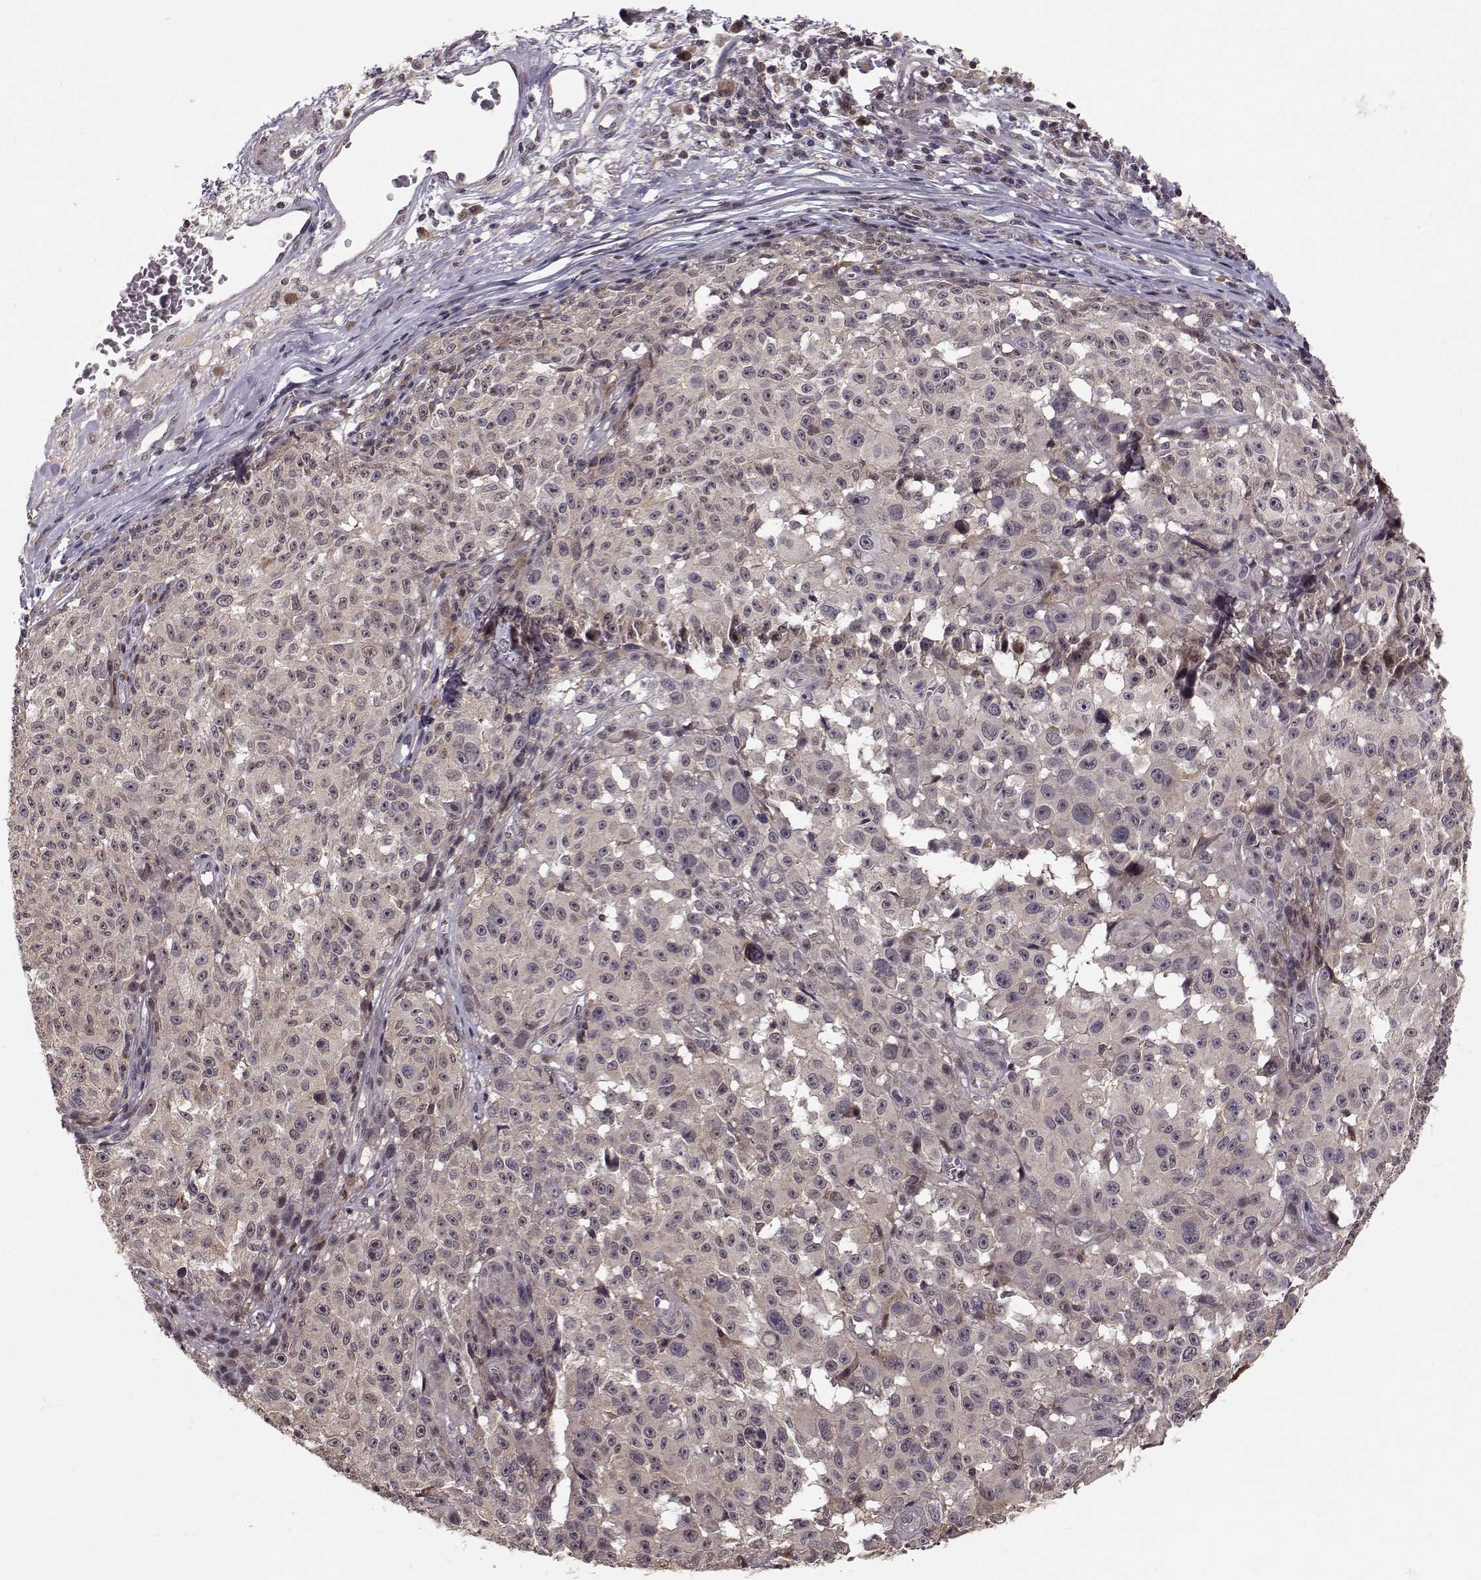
{"staining": {"intensity": "negative", "quantity": "none", "location": "none"}, "tissue": "melanoma", "cell_type": "Tumor cells", "image_type": "cancer", "snomed": [{"axis": "morphology", "description": "Malignant melanoma, NOS"}, {"axis": "topography", "description": "Skin"}], "caption": "Melanoma was stained to show a protein in brown. There is no significant staining in tumor cells.", "gene": "PLEKHG3", "patient": {"sex": "female", "age": 82}}